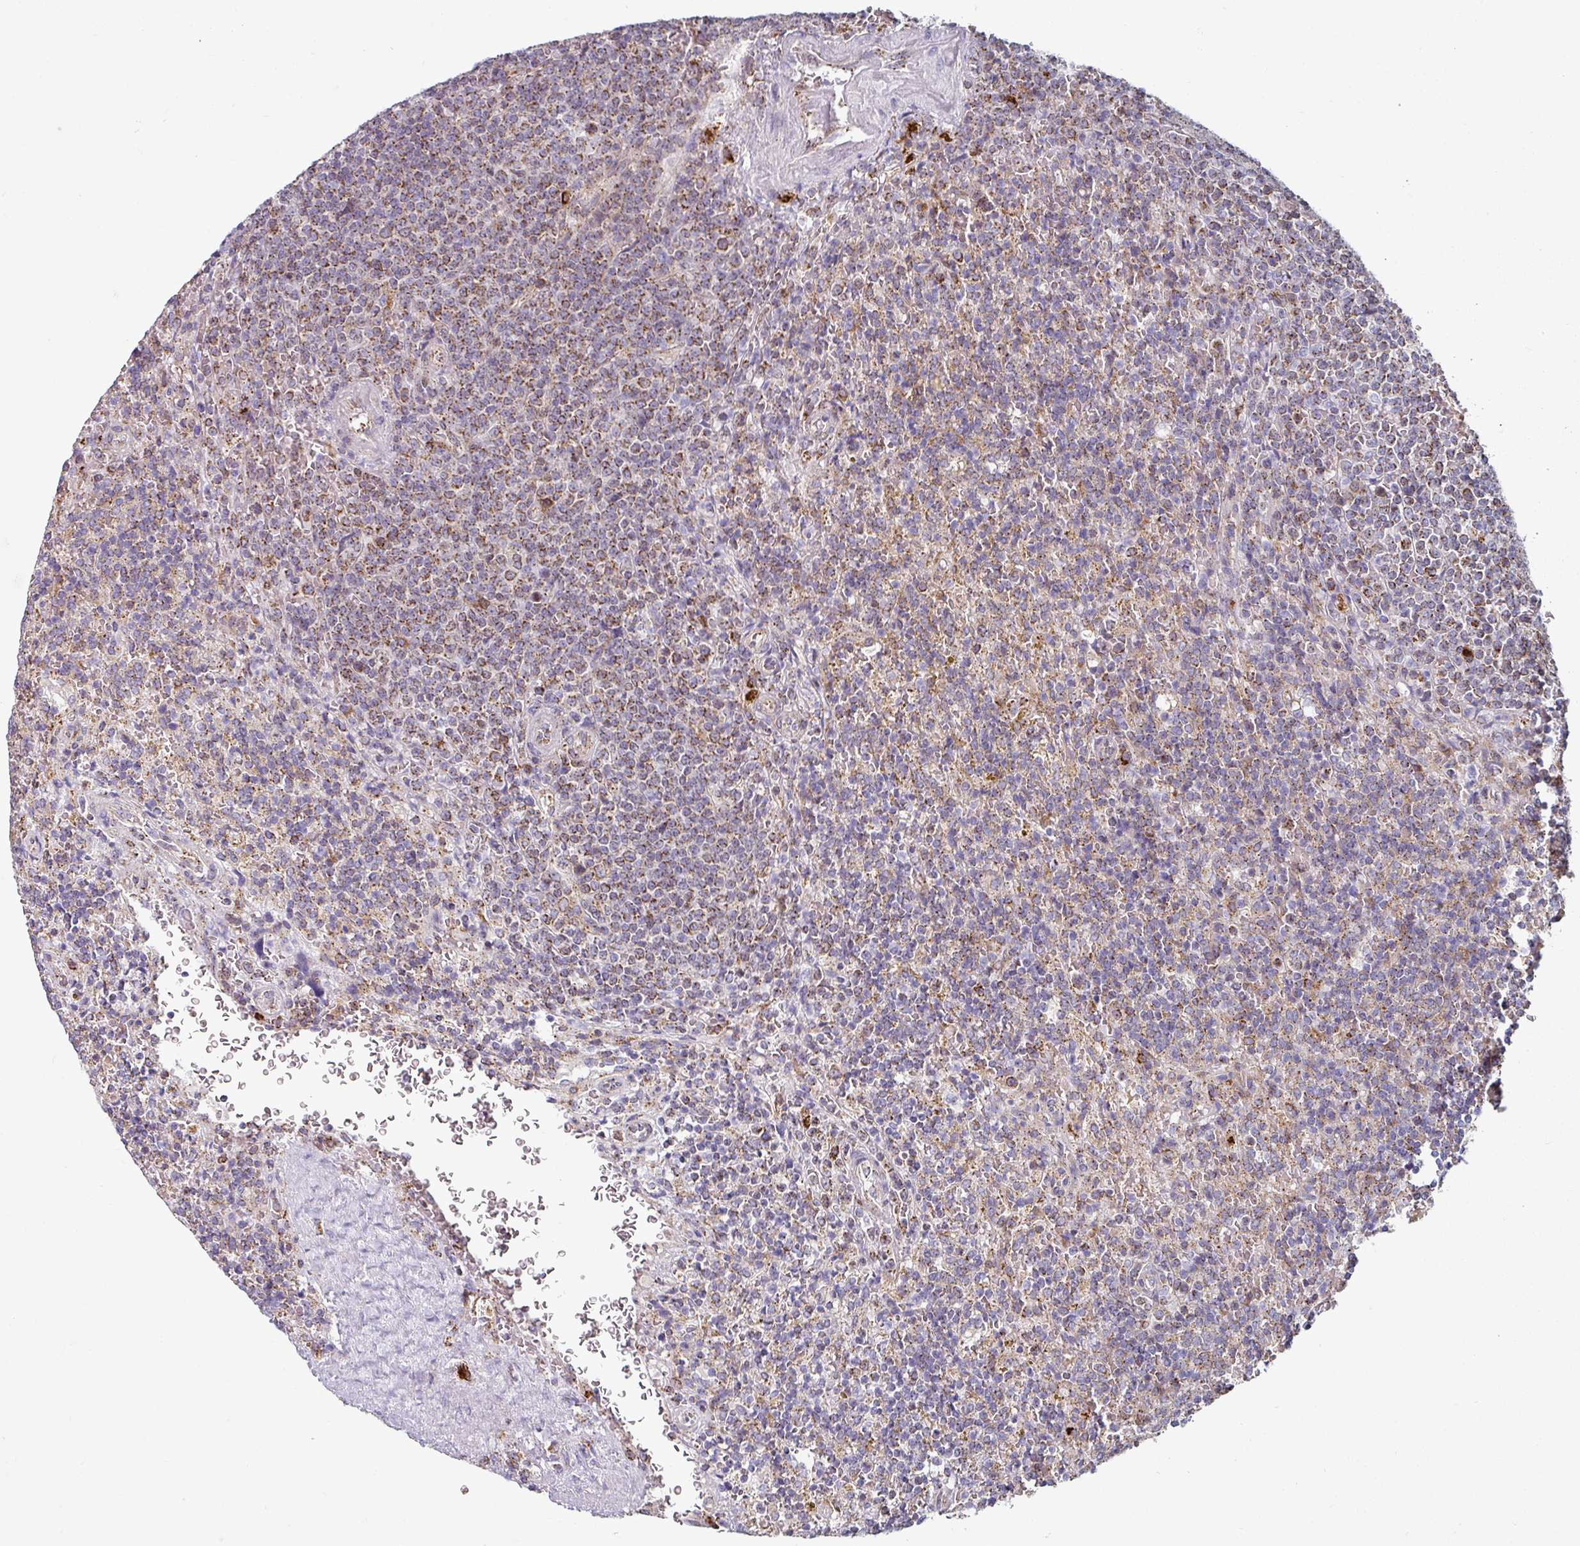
{"staining": {"intensity": "moderate", "quantity": "<25%", "location": "cytoplasmic/membranous"}, "tissue": "lymphoma", "cell_type": "Tumor cells", "image_type": "cancer", "snomed": [{"axis": "morphology", "description": "Malignant lymphoma, non-Hodgkin's type, Low grade"}, {"axis": "topography", "description": "Spleen"}], "caption": "Human low-grade malignant lymphoma, non-Hodgkin's type stained with a brown dye exhibits moderate cytoplasmic/membranous positive positivity in about <25% of tumor cells.", "gene": "CCDC85B", "patient": {"sex": "male", "age": 67}}